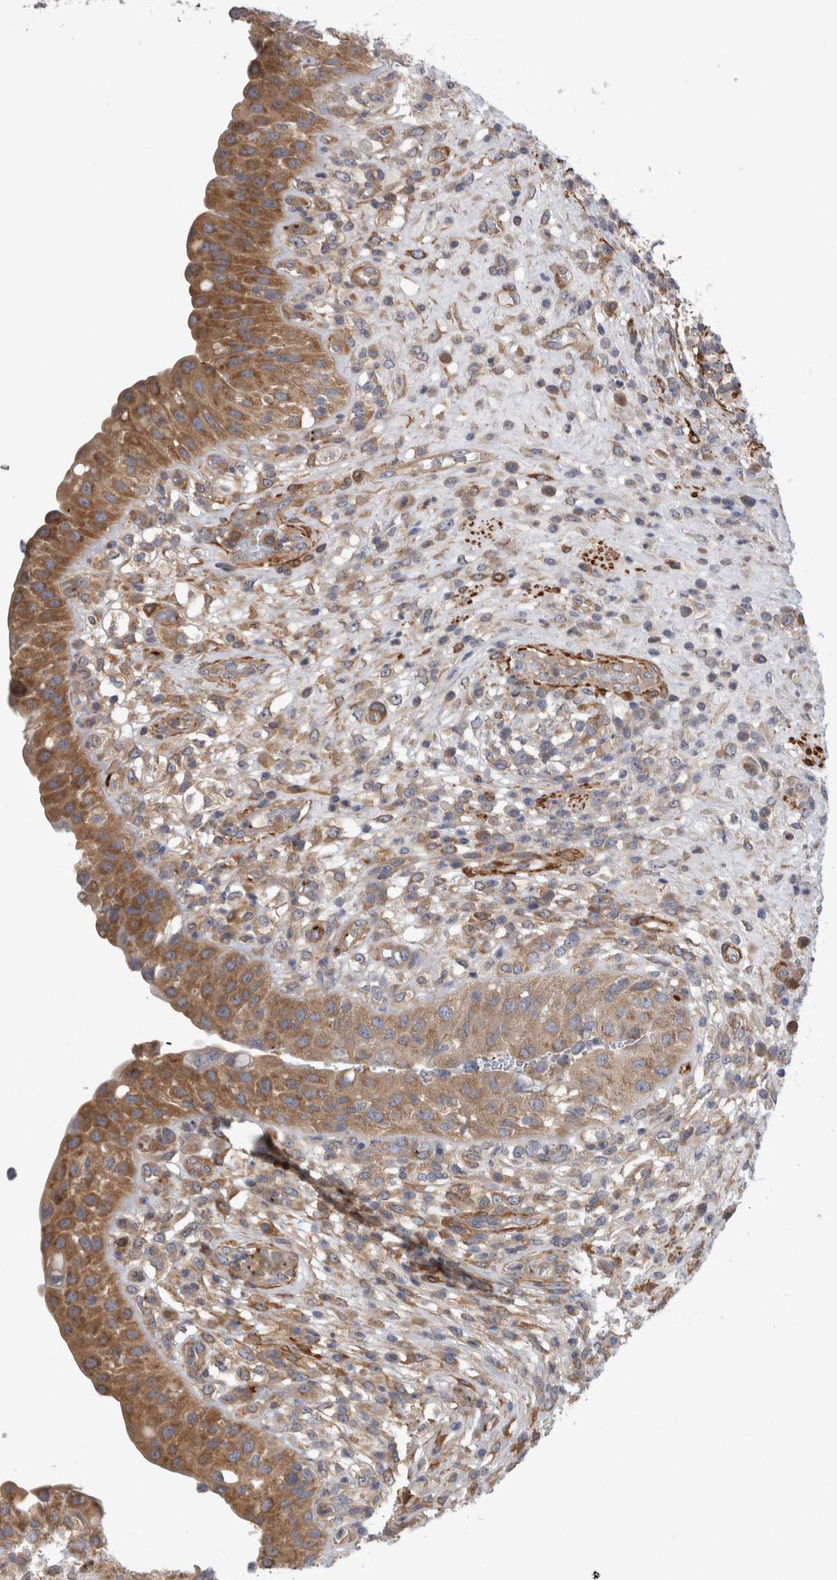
{"staining": {"intensity": "moderate", "quantity": "25%-75%", "location": "cytoplasmic/membranous"}, "tissue": "urinary bladder", "cell_type": "Urothelial cells", "image_type": "normal", "snomed": [{"axis": "morphology", "description": "Normal tissue, NOS"}, {"axis": "topography", "description": "Urinary bladder"}], "caption": "Immunohistochemistry (IHC) photomicrograph of normal human urinary bladder stained for a protein (brown), which reveals medium levels of moderate cytoplasmic/membranous positivity in about 25%-75% of urothelial cells.", "gene": "EPRS1", "patient": {"sex": "female", "age": 62}}